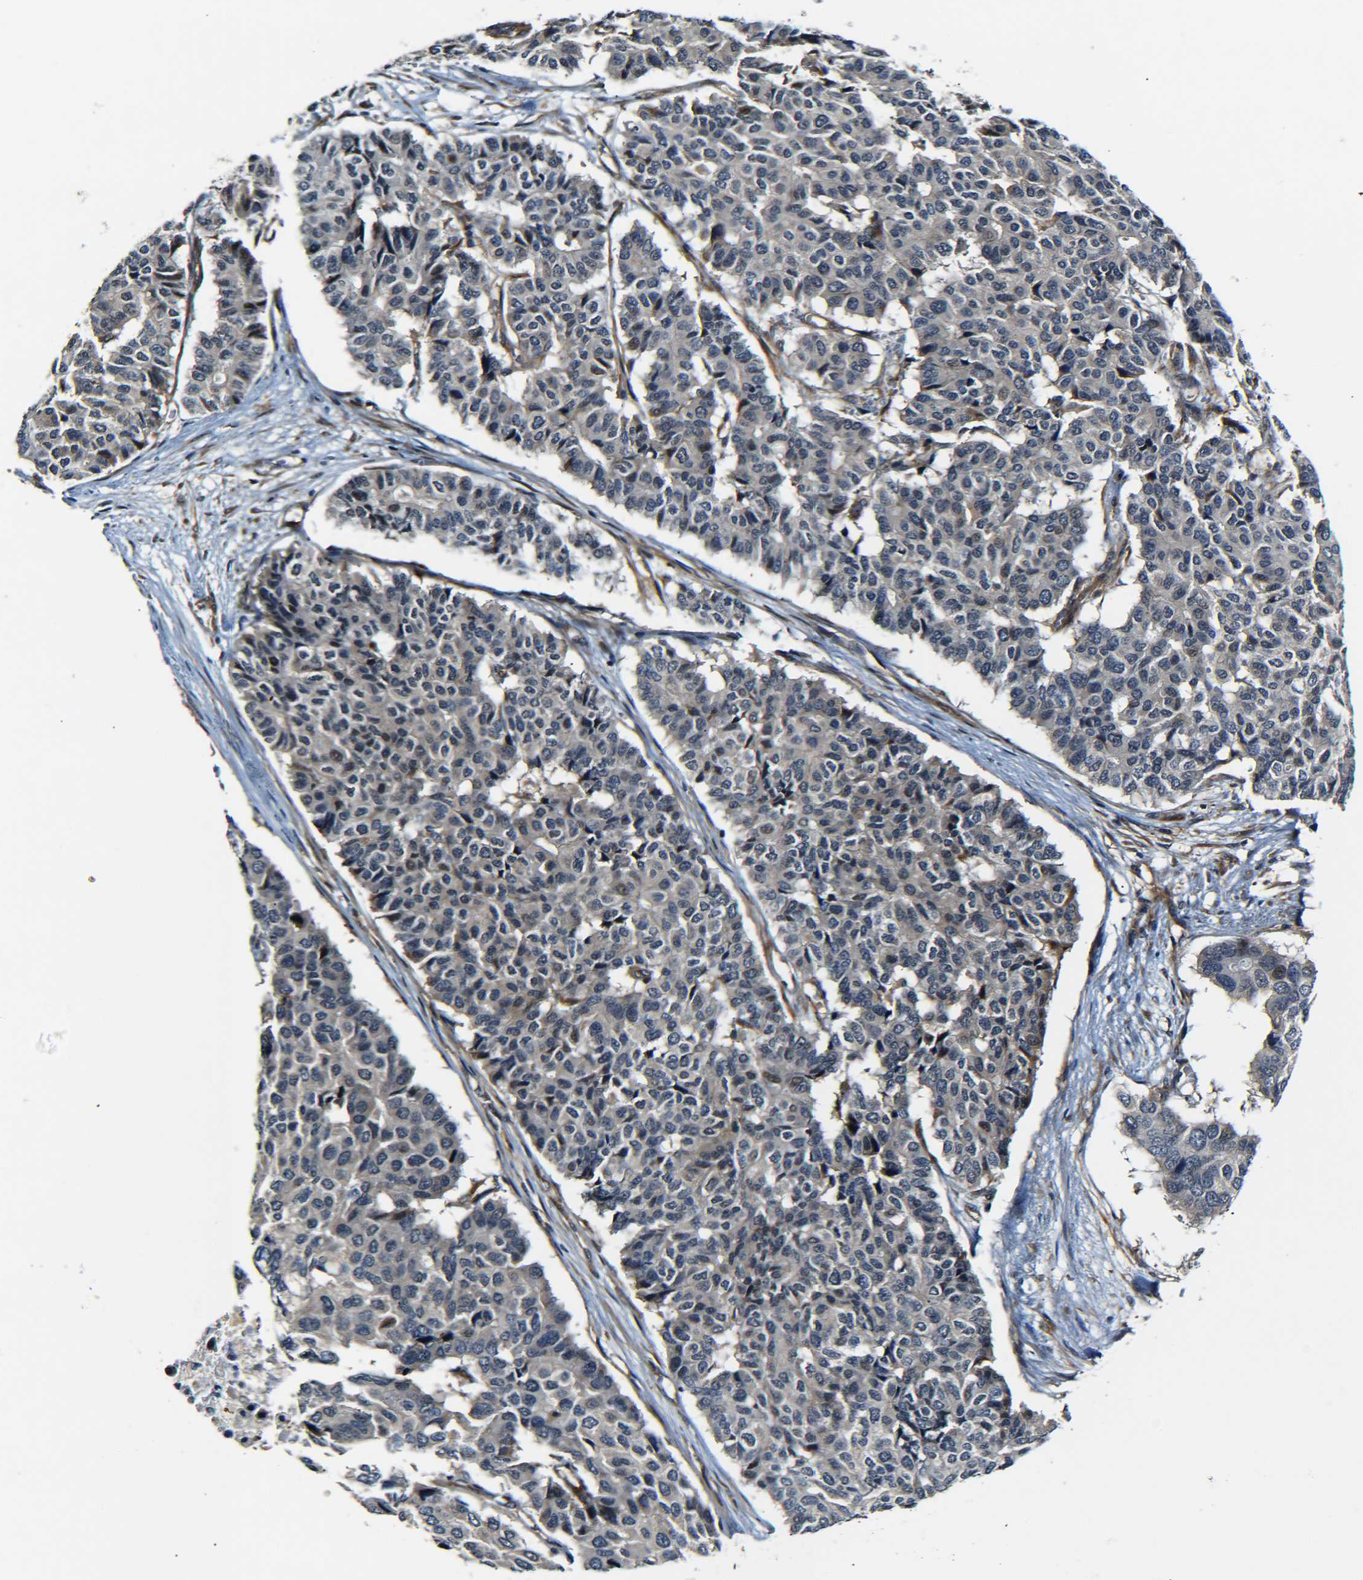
{"staining": {"intensity": "negative", "quantity": "none", "location": "none"}, "tissue": "pancreatic cancer", "cell_type": "Tumor cells", "image_type": "cancer", "snomed": [{"axis": "morphology", "description": "Adenocarcinoma, NOS"}, {"axis": "topography", "description": "Pancreas"}], "caption": "An immunohistochemistry (IHC) photomicrograph of pancreatic cancer is shown. There is no staining in tumor cells of pancreatic cancer. Nuclei are stained in blue.", "gene": "MEIS1", "patient": {"sex": "male", "age": 50}}